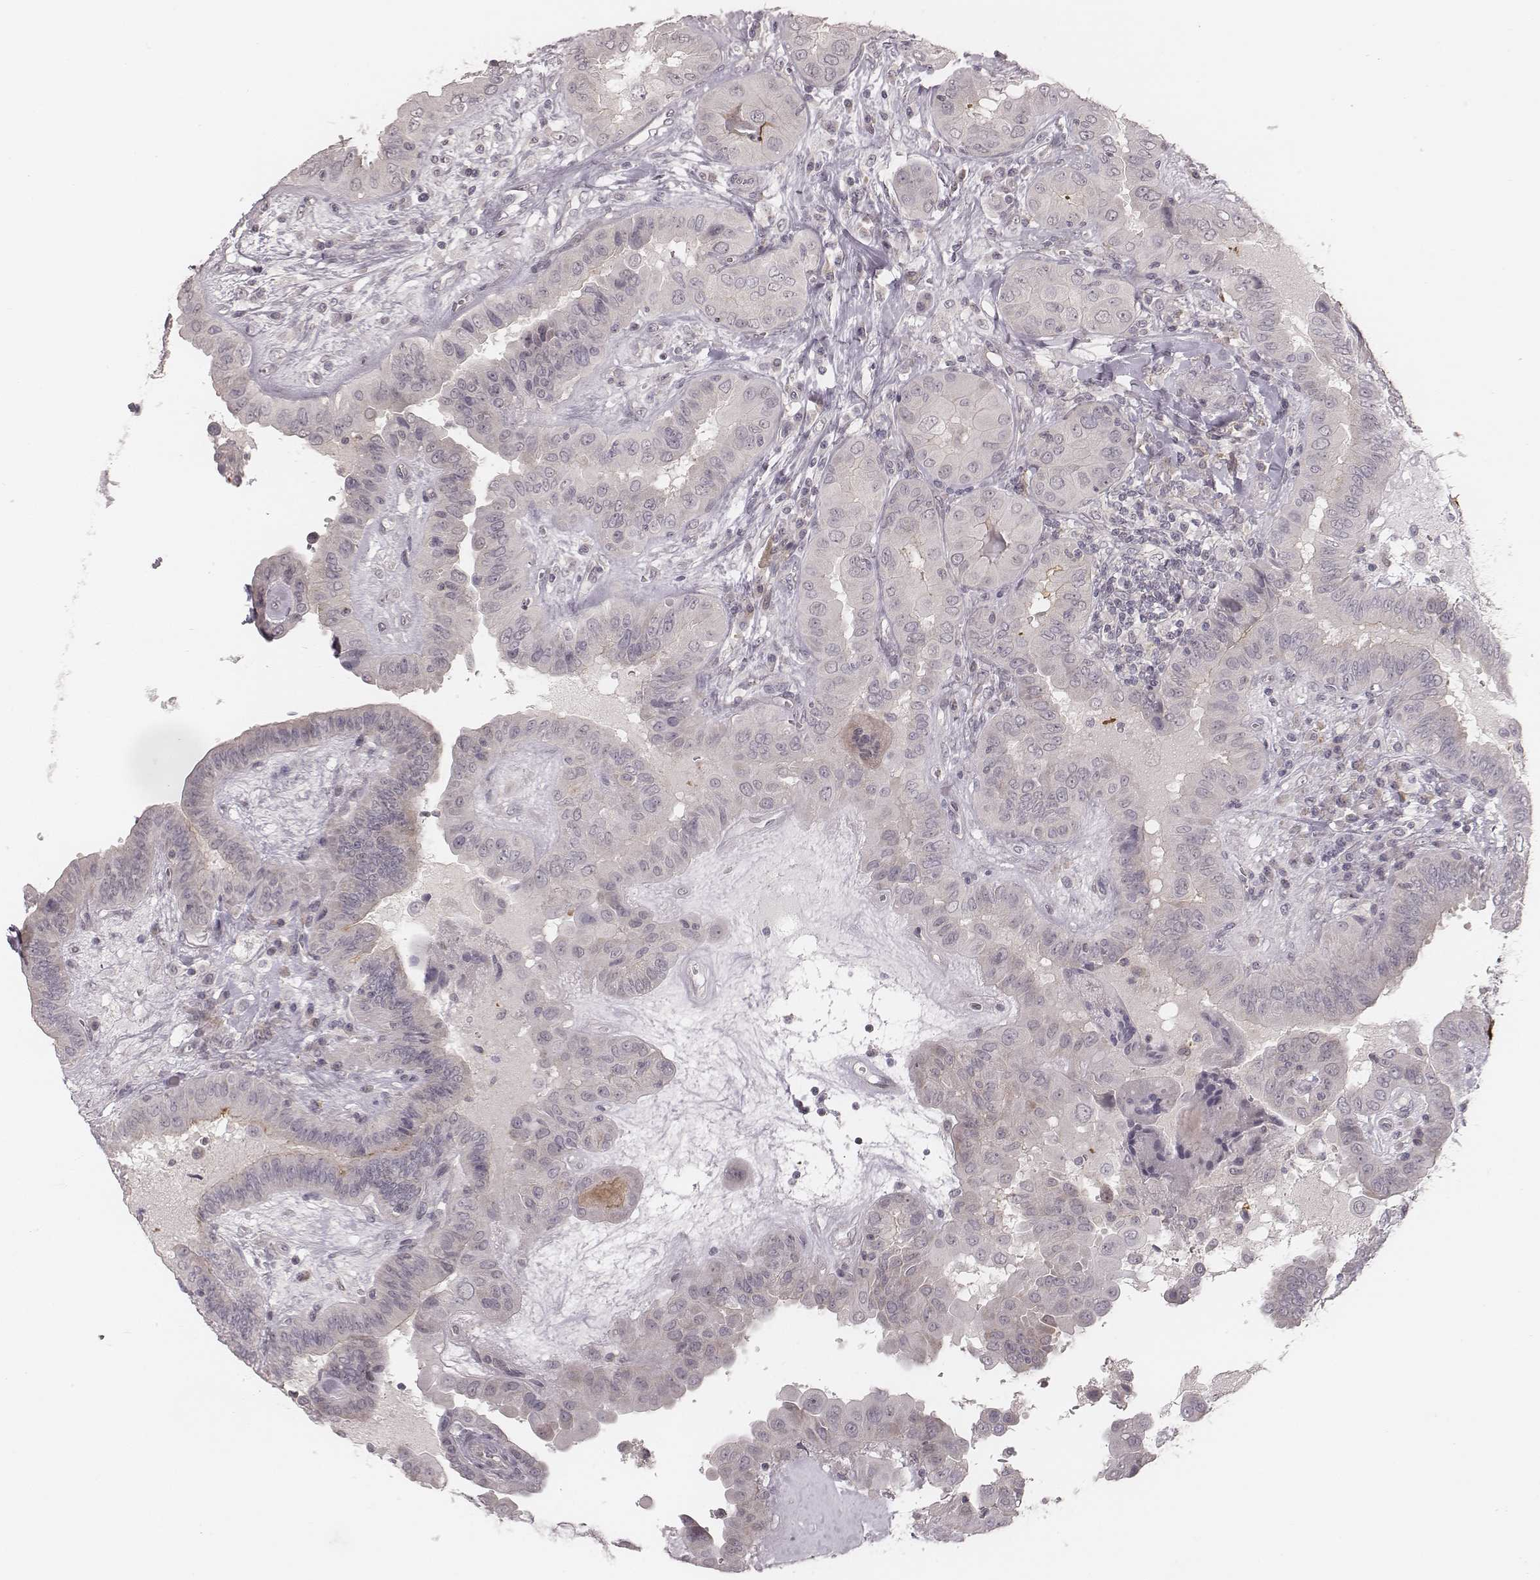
{"staining": {"intensity": "negative", "quantity": "none", "location": "none"}, "tissue": "thyroid cancer", "cell_type": "Tumor cells", "image_type": "cancer", "snomed": [{"axis": "morphology", "description": "Papillary adenocarcinoma, NOS"}, {"axis": "topography", "description": "Thyroid gland"}], "caption": "Photomicrograph shows no protein positivity in tumor cells of thyroid papillary adenocarcinoma tissue.", "gene": "ACACB", "patient": {"sex": "female", "age": 37}}